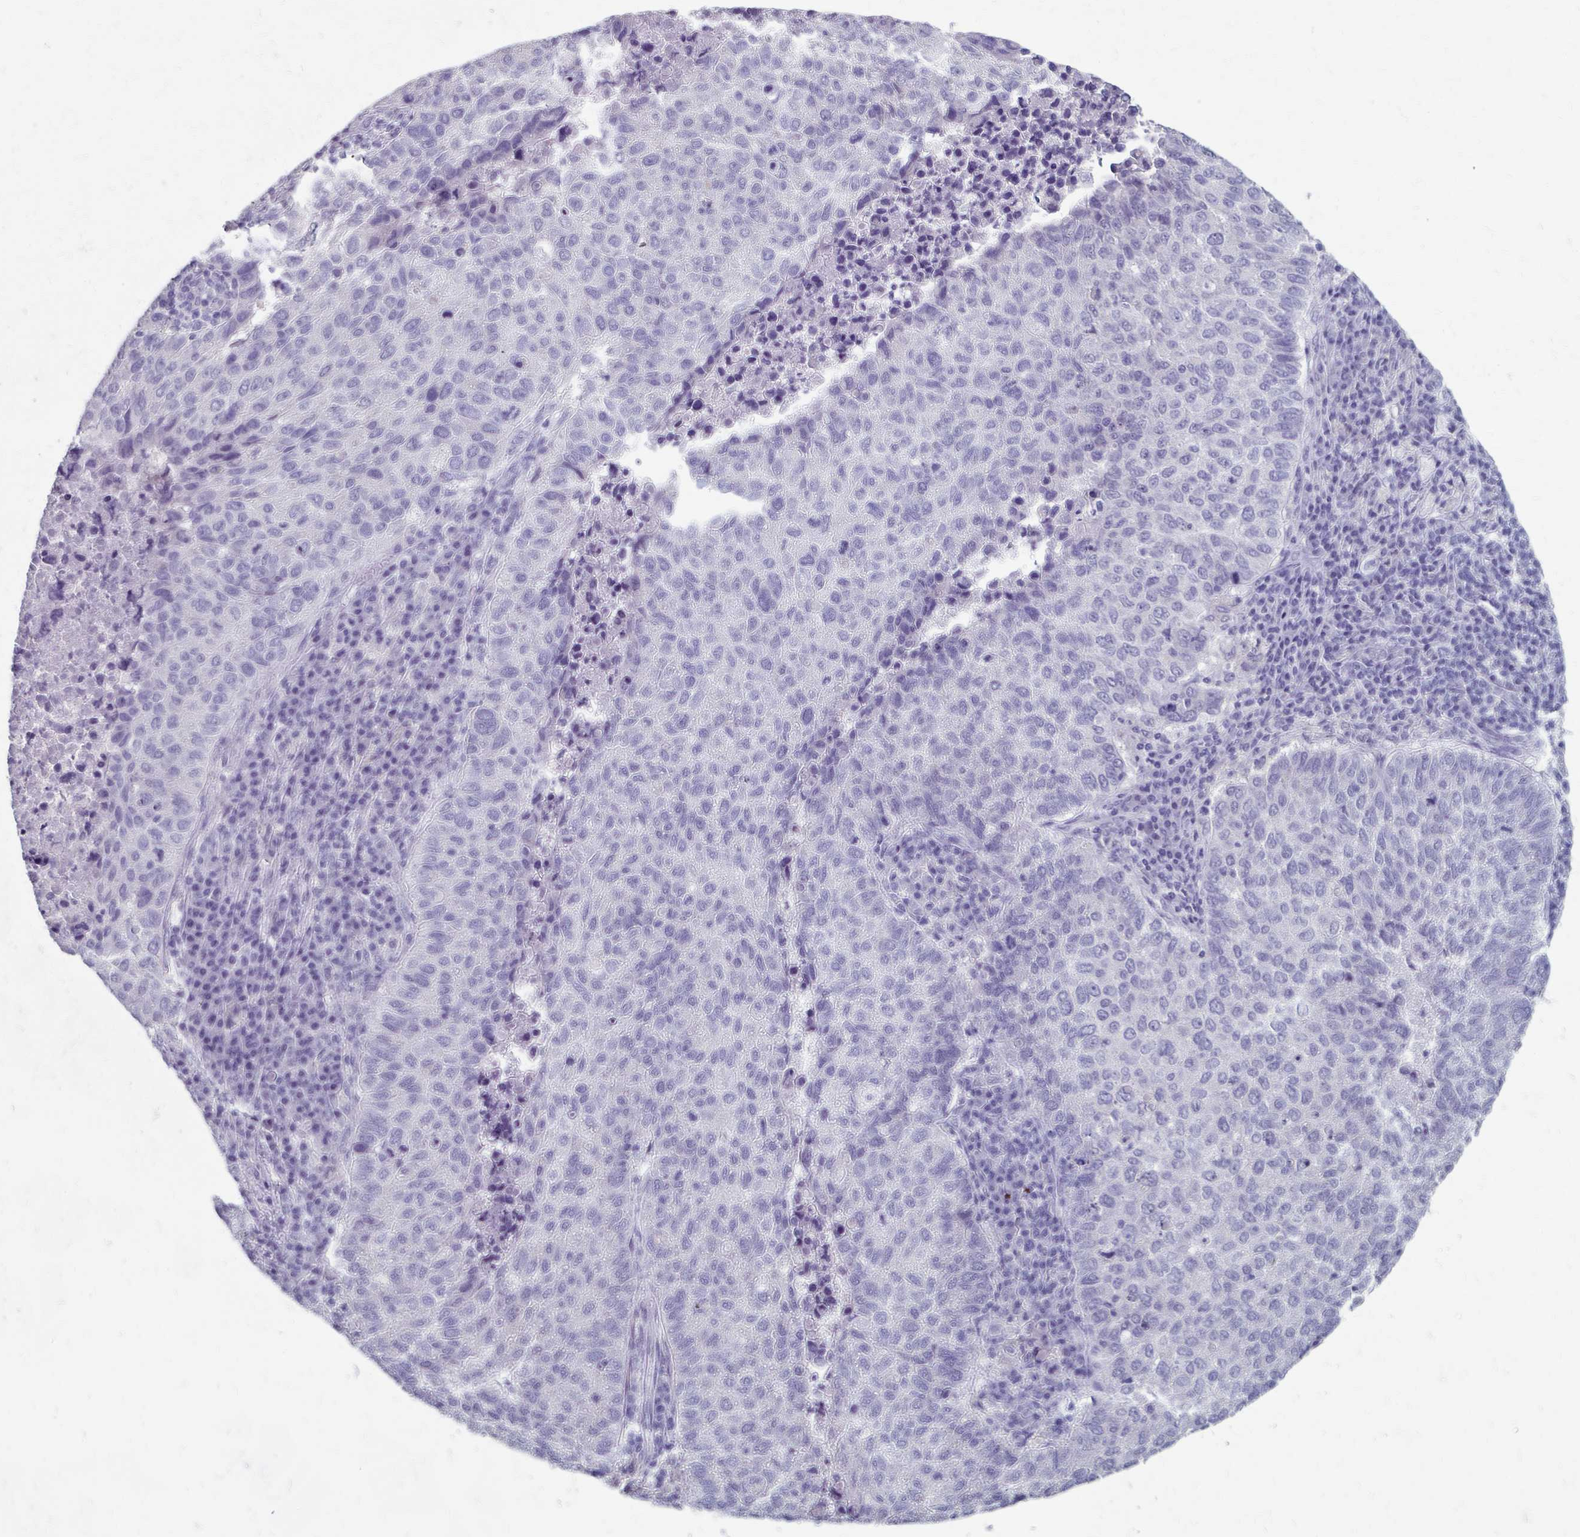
{"staining": {"intensity": "negative", "quantity": "none", "location": "none"}, "tissue": "lung cancer", "cell_type": "Tumor cells", "image_type": "cancer", "snomed": [{"axis": "morphology", "description": "Squamous cell carcinoma, NOS"}, {"axis": "topography", "description": "Lung"}], "caption": "A histopathology image of lung cancer stained for a protein displays no brown staining in tumor cells. The staining is performed using DAB brown chromogen with nuclei counter-stained in using hematoxylin.", "gene": "KLHL24", "patient": {"sex": "male", "age": 73}}